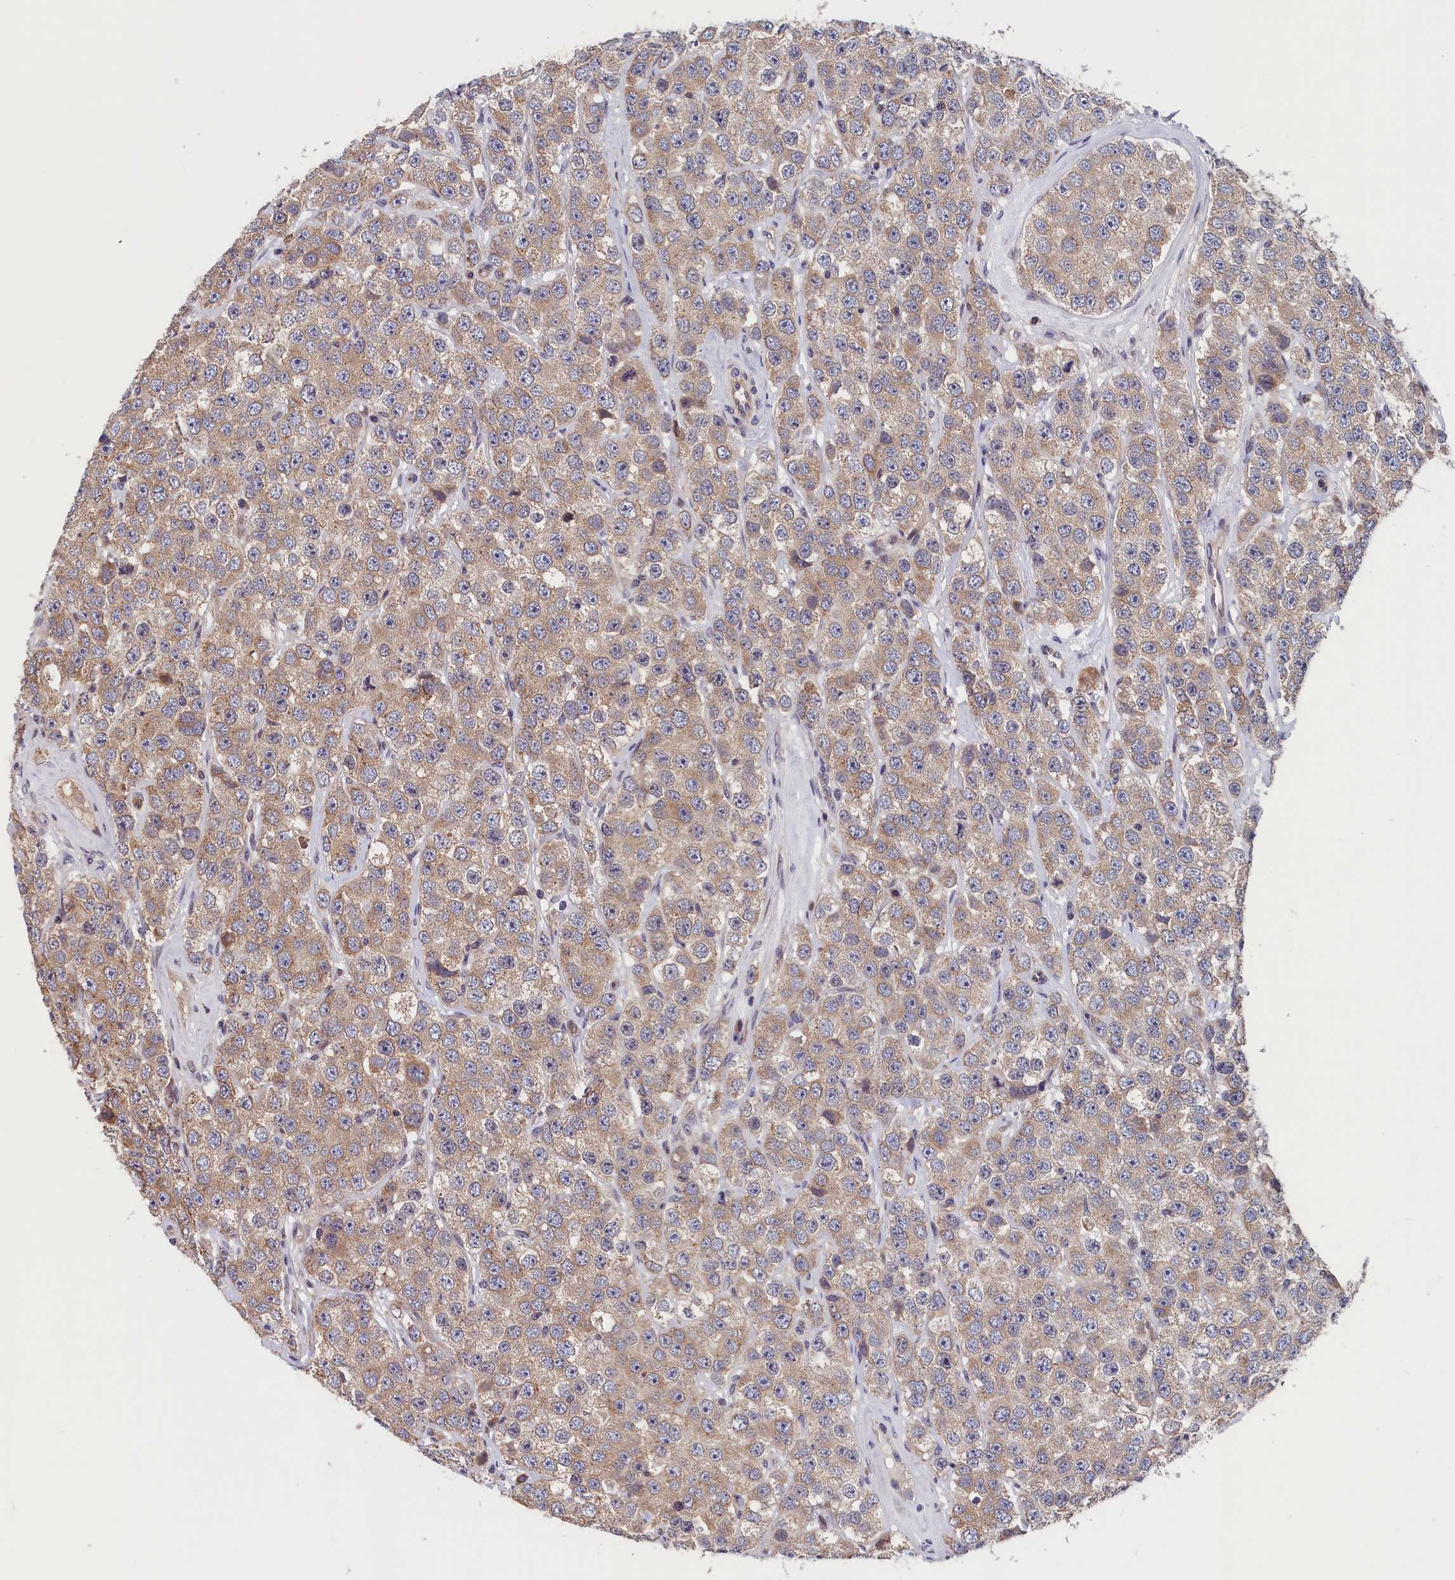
{"staining": {"intensity": "weak", "quantity": "25%-75%", "location": "cytoplasmic/membranous"}, "tissue": "testis cancer", "cell_type": "Tumor cells", "image_type": "cancer", "snomed": [{"axis": "morphology", "description": "Seminoma, NOS"}, {"axis": "topography", "description": "Testis"}], "caption": "Seminoma (testis) stained with immunohistochemistry reveals weak cytoplasmic/membranous positivity in about 25%-75% of tumor cells.", "gene": "TMEM116", "patient": {"sex": "male", "age": 28}}